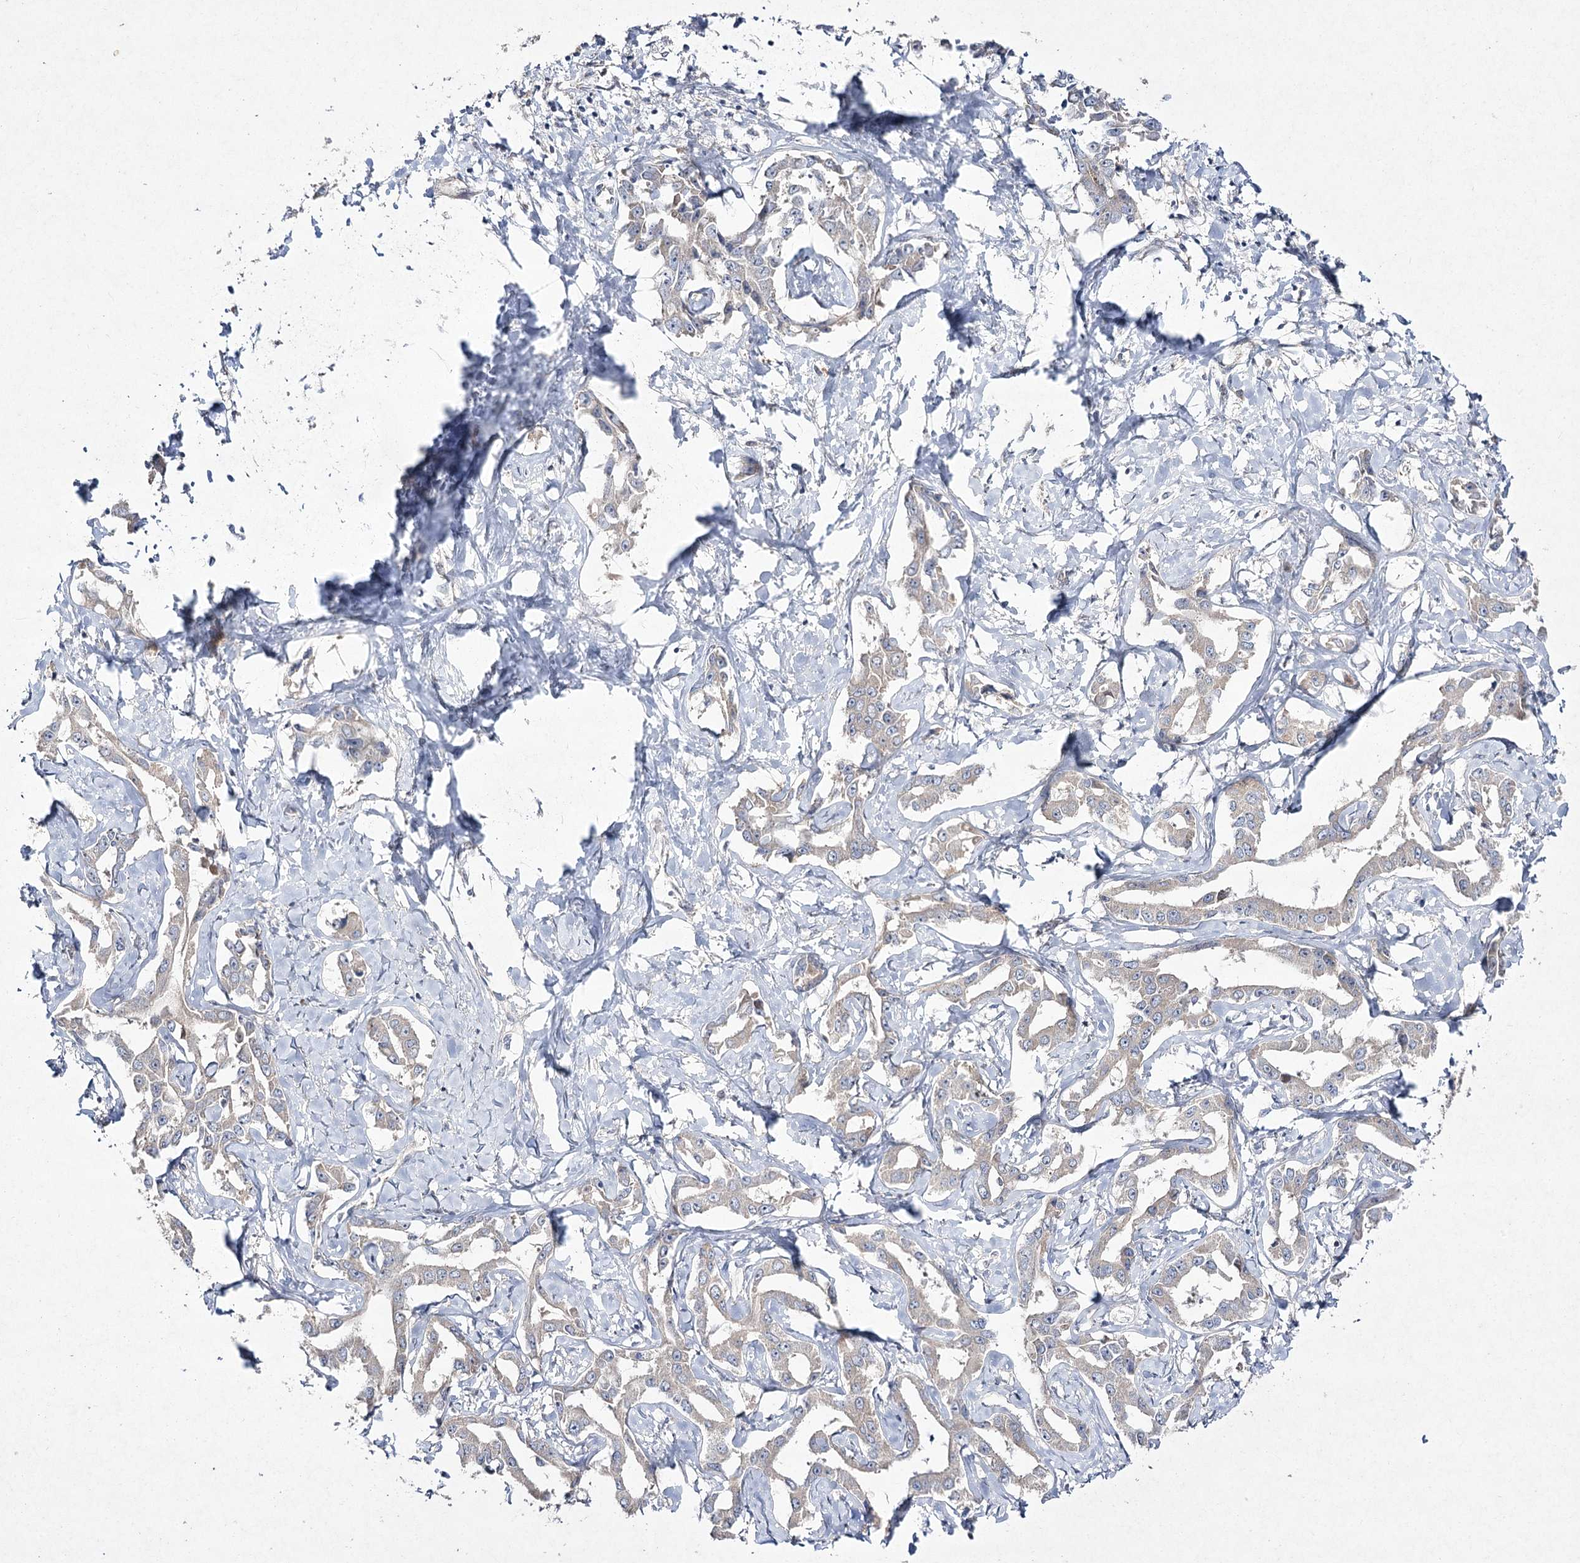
{"staining": {"intensity": "weak", "quantity": "25%-75%", "location": "cytoplasmic/membranous"}, "tissue": "liver cancer", "cell_type": "Tumor cells", "image_type": "cancer", "snomed": [{"axis": "morphology", "description": "Cholangiocarcinoma"}, {"axis": "topography", "description": "Liver"}], "caption": "A brown stain labels weak cytoplasmic/membranous expression of a protein in human liver cancer tumor cells.", "gene": "FANCL", "patient": {"sex": "male", "age": 59}}